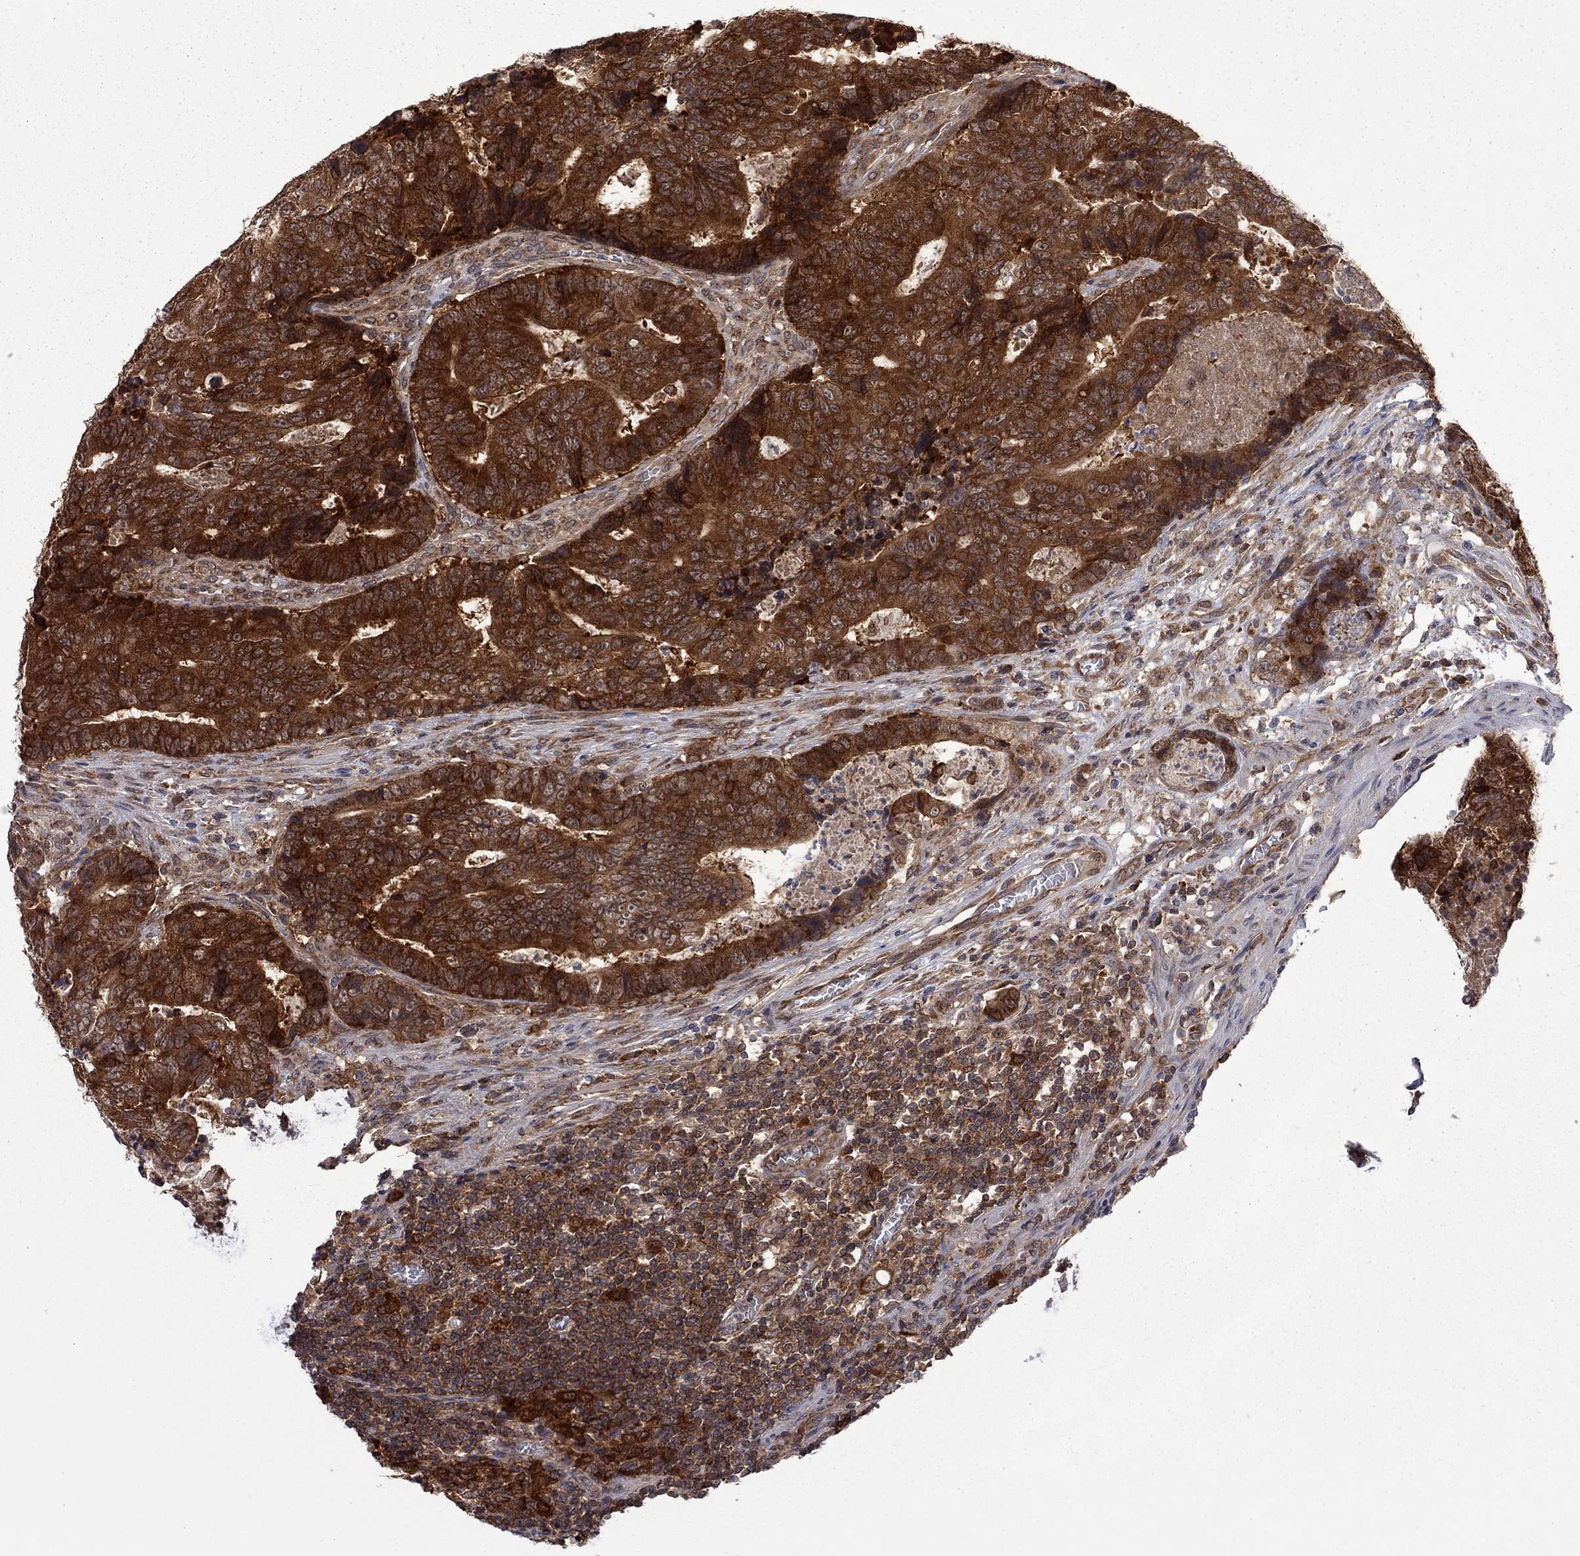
{"staining": {"intensity": "strong", "quantity": ">75%", "location": "cytoplasmic/membranous"}, "tissue": "colorectal cancer", "cell_type": "Tumor cells", "image_type": "cancer", "snomed": [{"axis": "morphology", "description": "Adenocarcinoma, NOS"}, {"axis": "topography", "description": "Colon"}], "caption": "Brown immunohistochemical staining in colorectal adenocarcinoma displays strong cytoplasmic/membranous expression in about >75% of tumor cells. Using DAB (brown) and hematoxylin (blue) stains, captured at high magnification using brightfield microscopy.", "gene": "NAA50", "patient": {"sex": "female", "age": 48}}